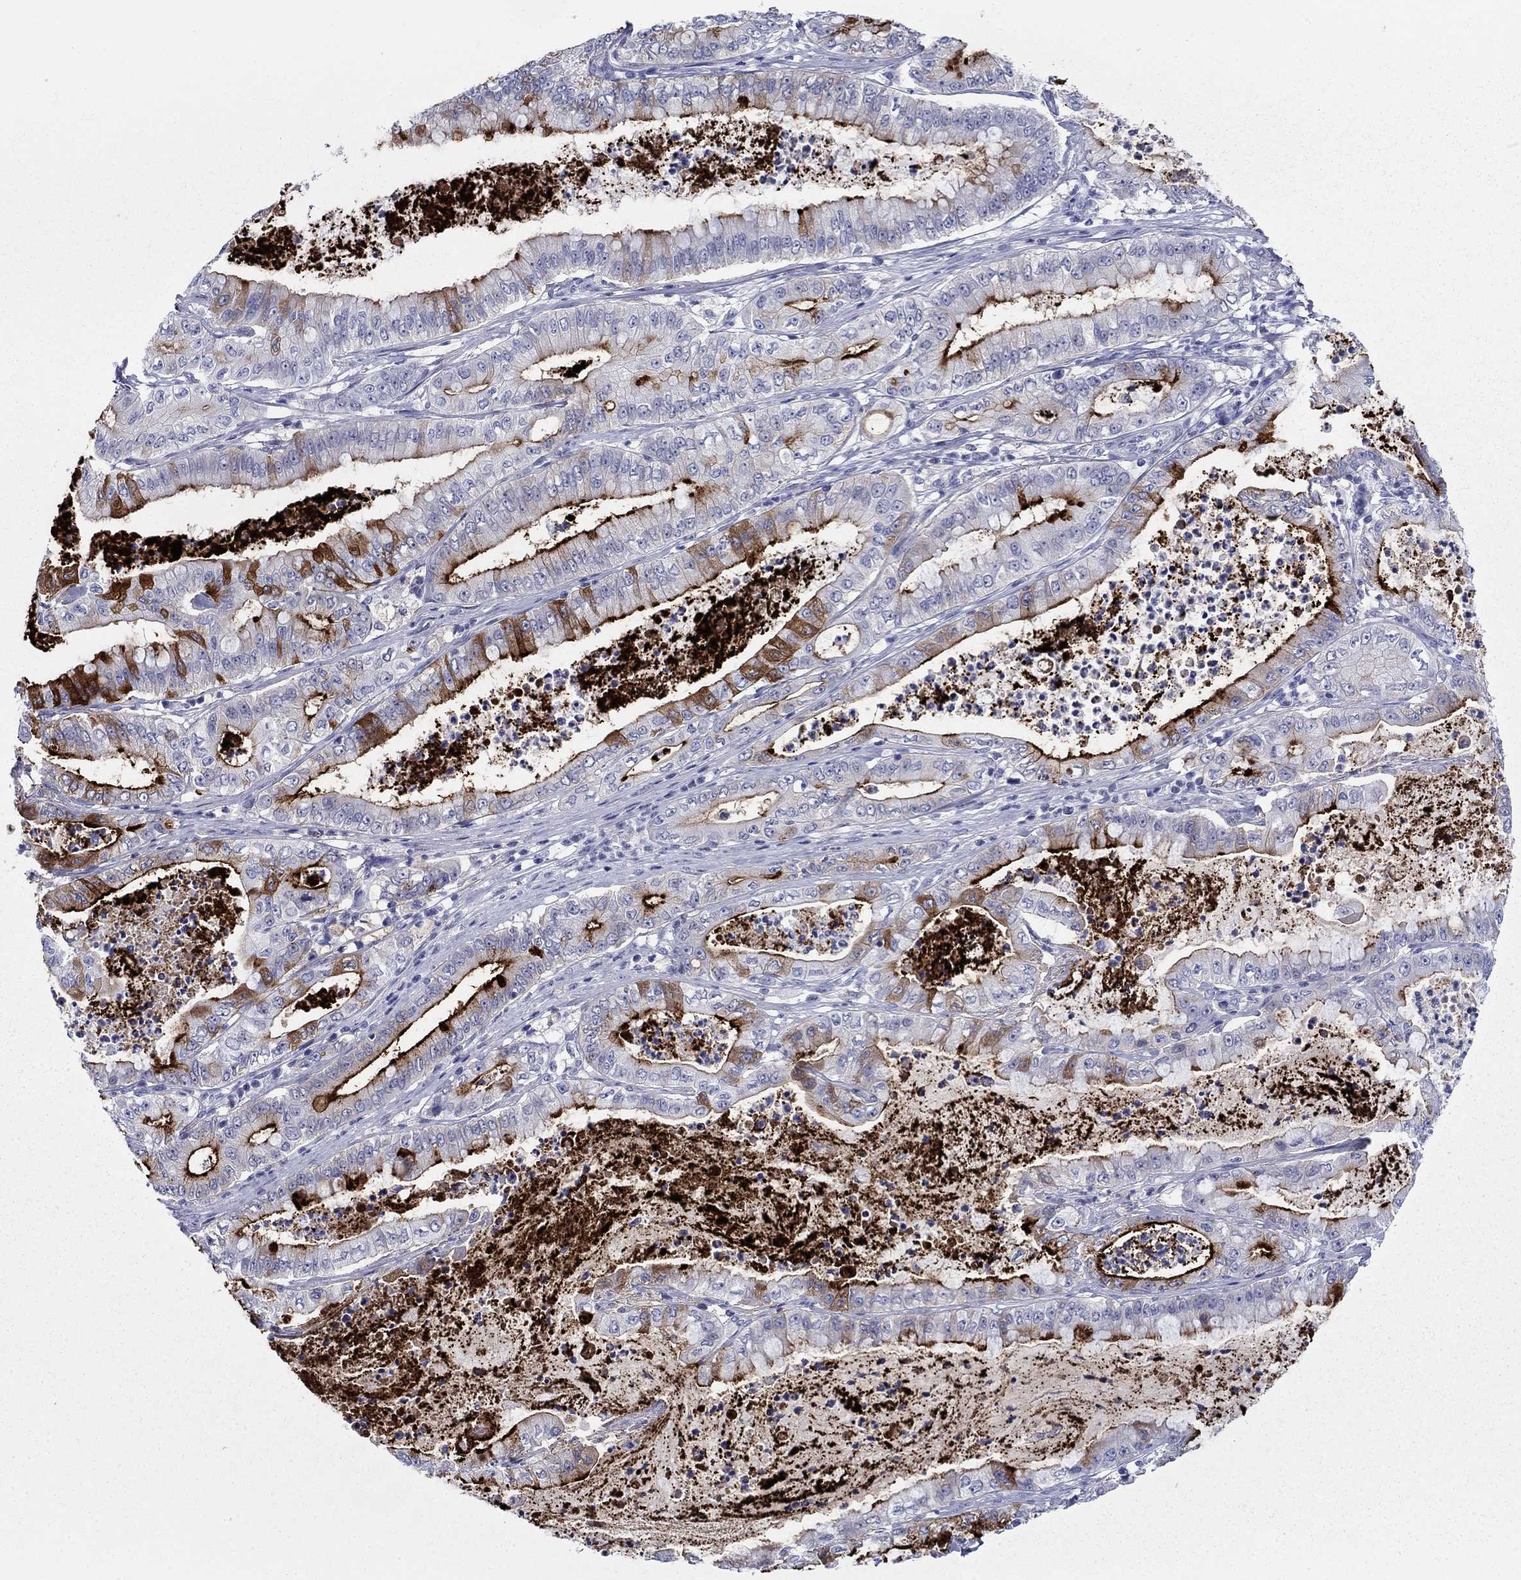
{"staining": {"intensity": "strong", "quantity": "25%-75%", "location": "cytoplasmic/membranous"}, "tissue": "pancreatic cancer", "cell_type": "Tumor cells", "image_type": "cancer", "snomed": [{"axis": "morphology", "description": "Adenocarcinoma, NOS"}, {"axis": "topography", "description": "Pancreas"}], "caption": "Immunohistochemistry (IHC) image of neoplastic tissue: human adenocarcinoma (pancreatic) stained using IHC exhibits high levels of strong protein expression localized specifically in the cytoplasmic/membranous of tumor cells, appearing as a cytoplasmic/membranous brown color.", "gene": "C4orf19", "patient": {"sex": "male", "age": 71}}